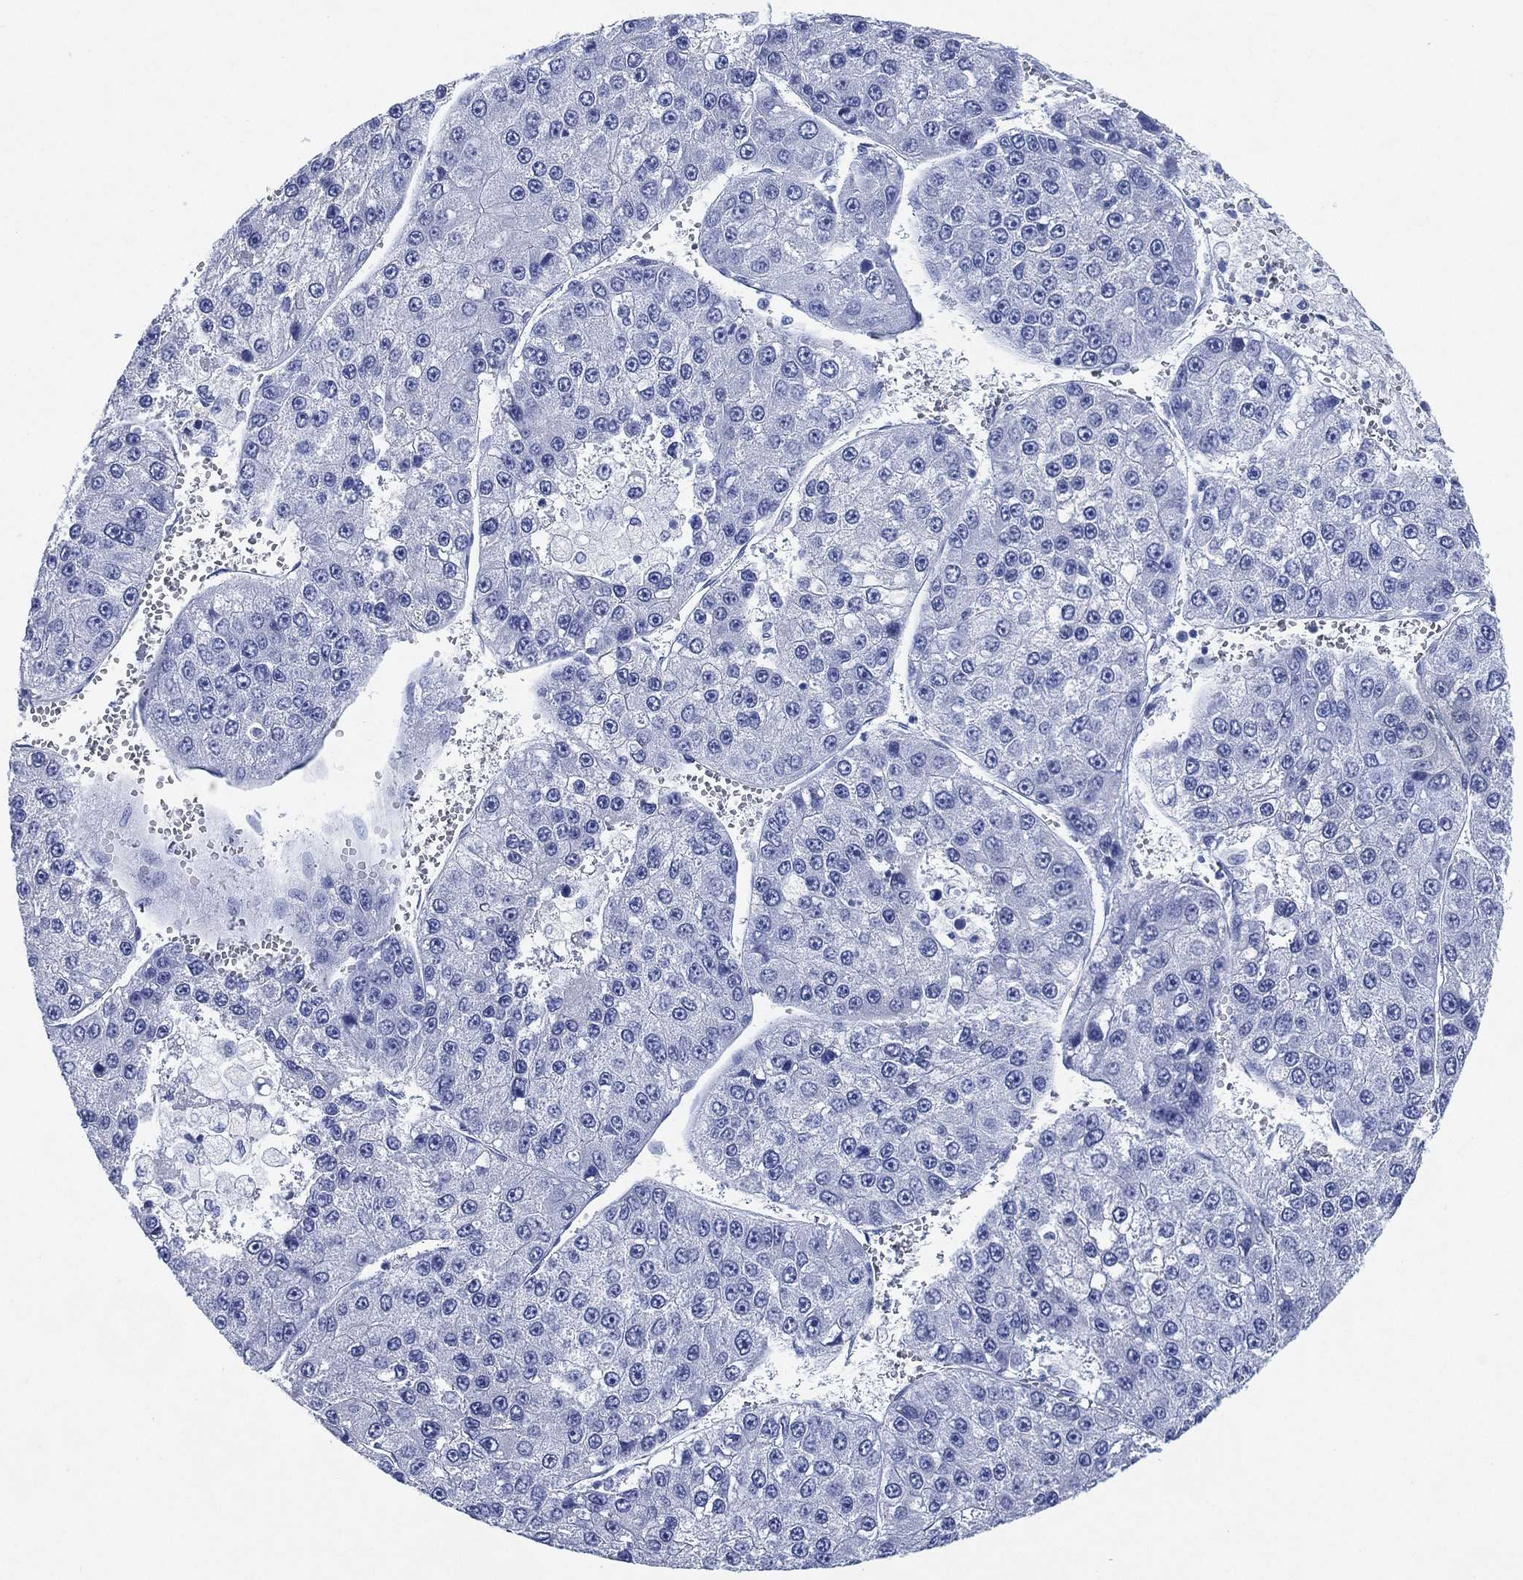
{"staining": {"intensity": "negative", "quantity": "none", "location": "none"}, "tissue": "liver cancer", "cell_type": "Tumor cells", "image_type": "cancer", "snomed": [{"axis": "morphology", "description": "Carcinoma, Hepatocellular, NOS"}, {"axis": "topography", "description": "Liver"}], "caption": "Immunohistochemical staining of hepatocellular carcinoma (liver) reveals no significant staining in tumor cells.", "gene": "SIGLECL1", "patient": {"sex": "female", "age": 73}}